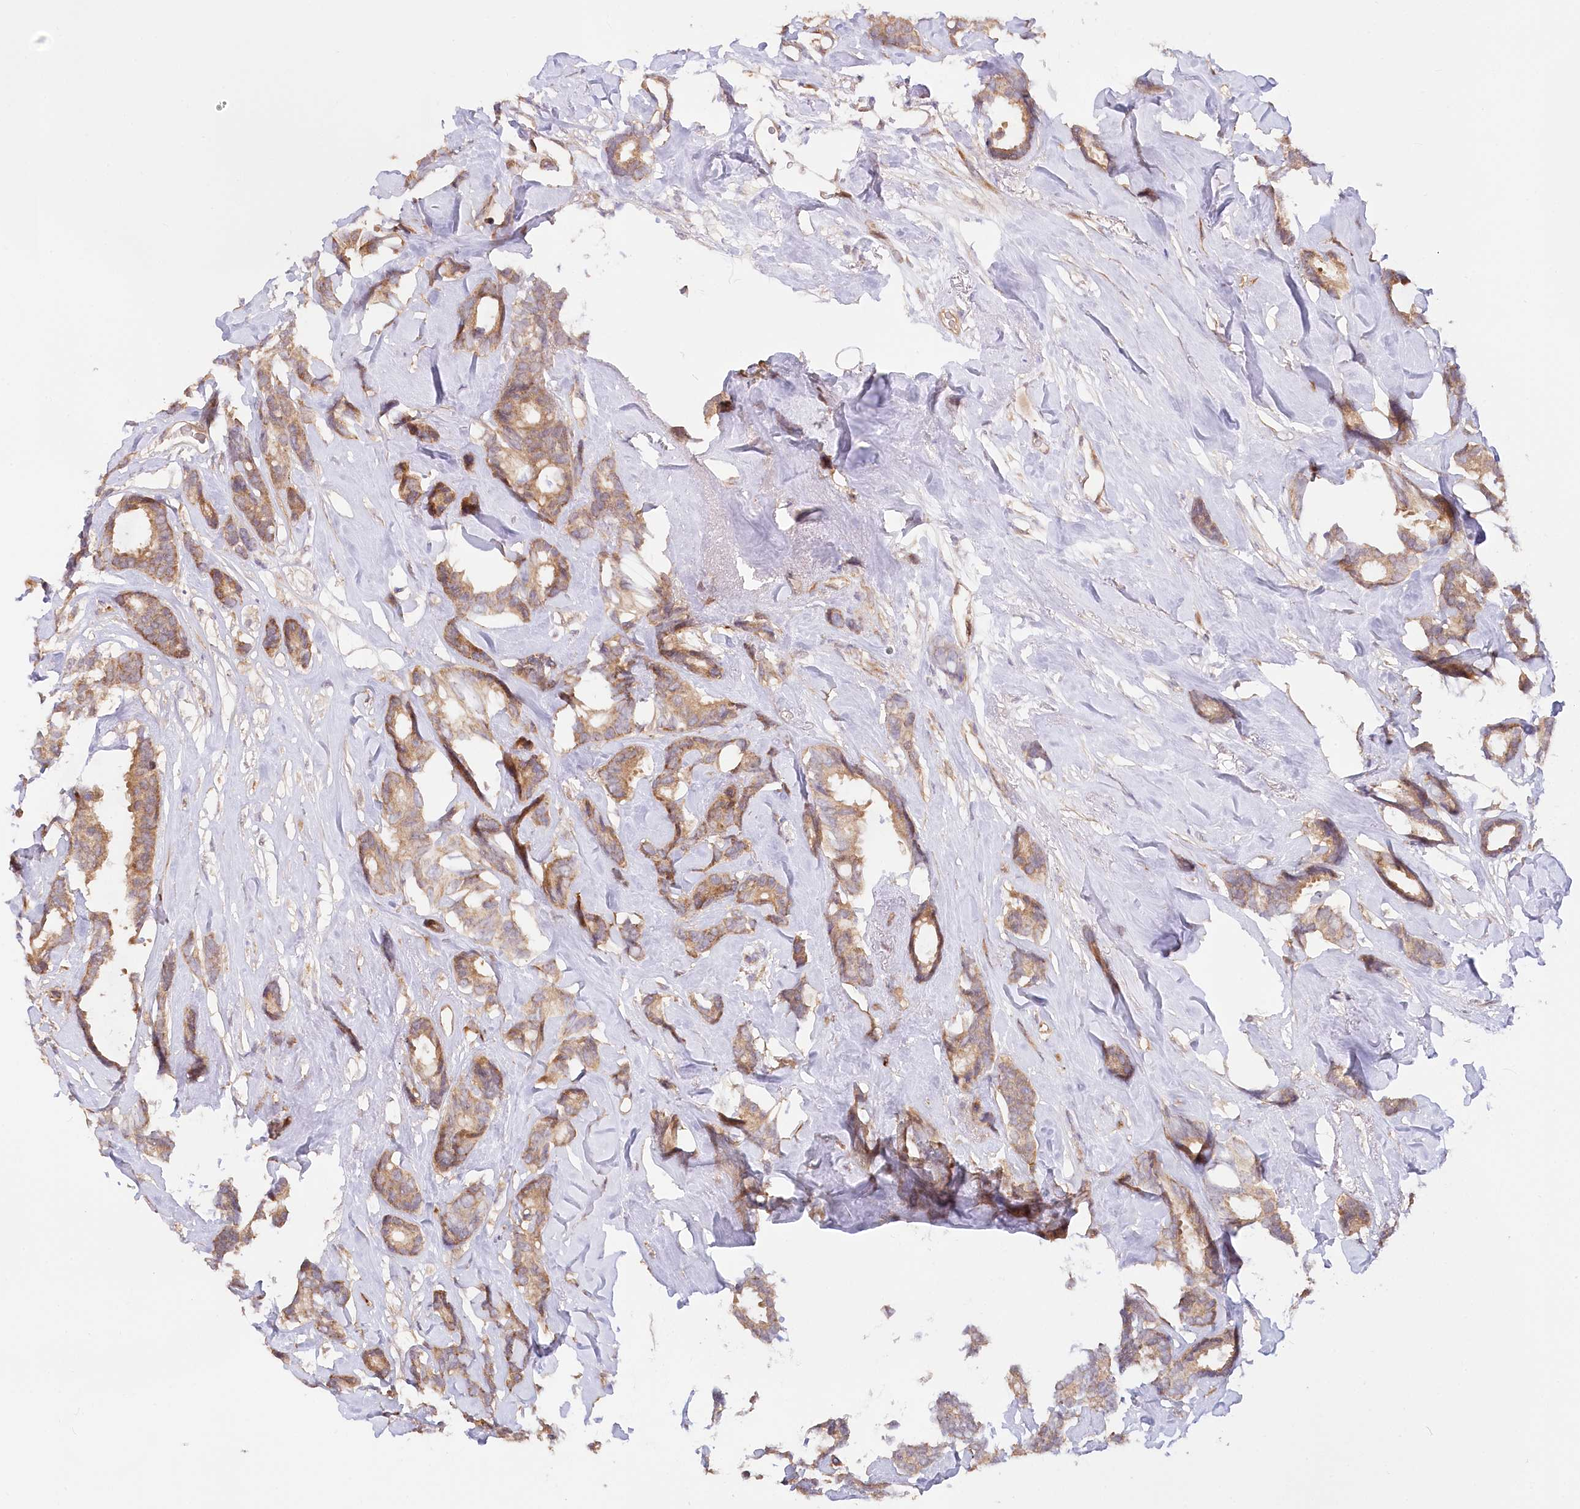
{"staining": {"intensity": "moderate", "quantity": ">75%", "location": "cytoplasmic/membranous"}, "tissue": "breast cancer", "cell_type": "Tumor cells", "image_type": "cancer", "snomed": [{"axis": "morphology", "description": "Duct carcinoma"}, {"axis": "topography", "description": "Breast"}], "caption": "Breast intraductal carcinoma was stained to show a protein in brown. There is medium levels of moderate cytoplasmic/membranous staining in approximately >75% of tumor cells.", "gene": "CEP70", "patient": {"sex": "female", "age": 87}}